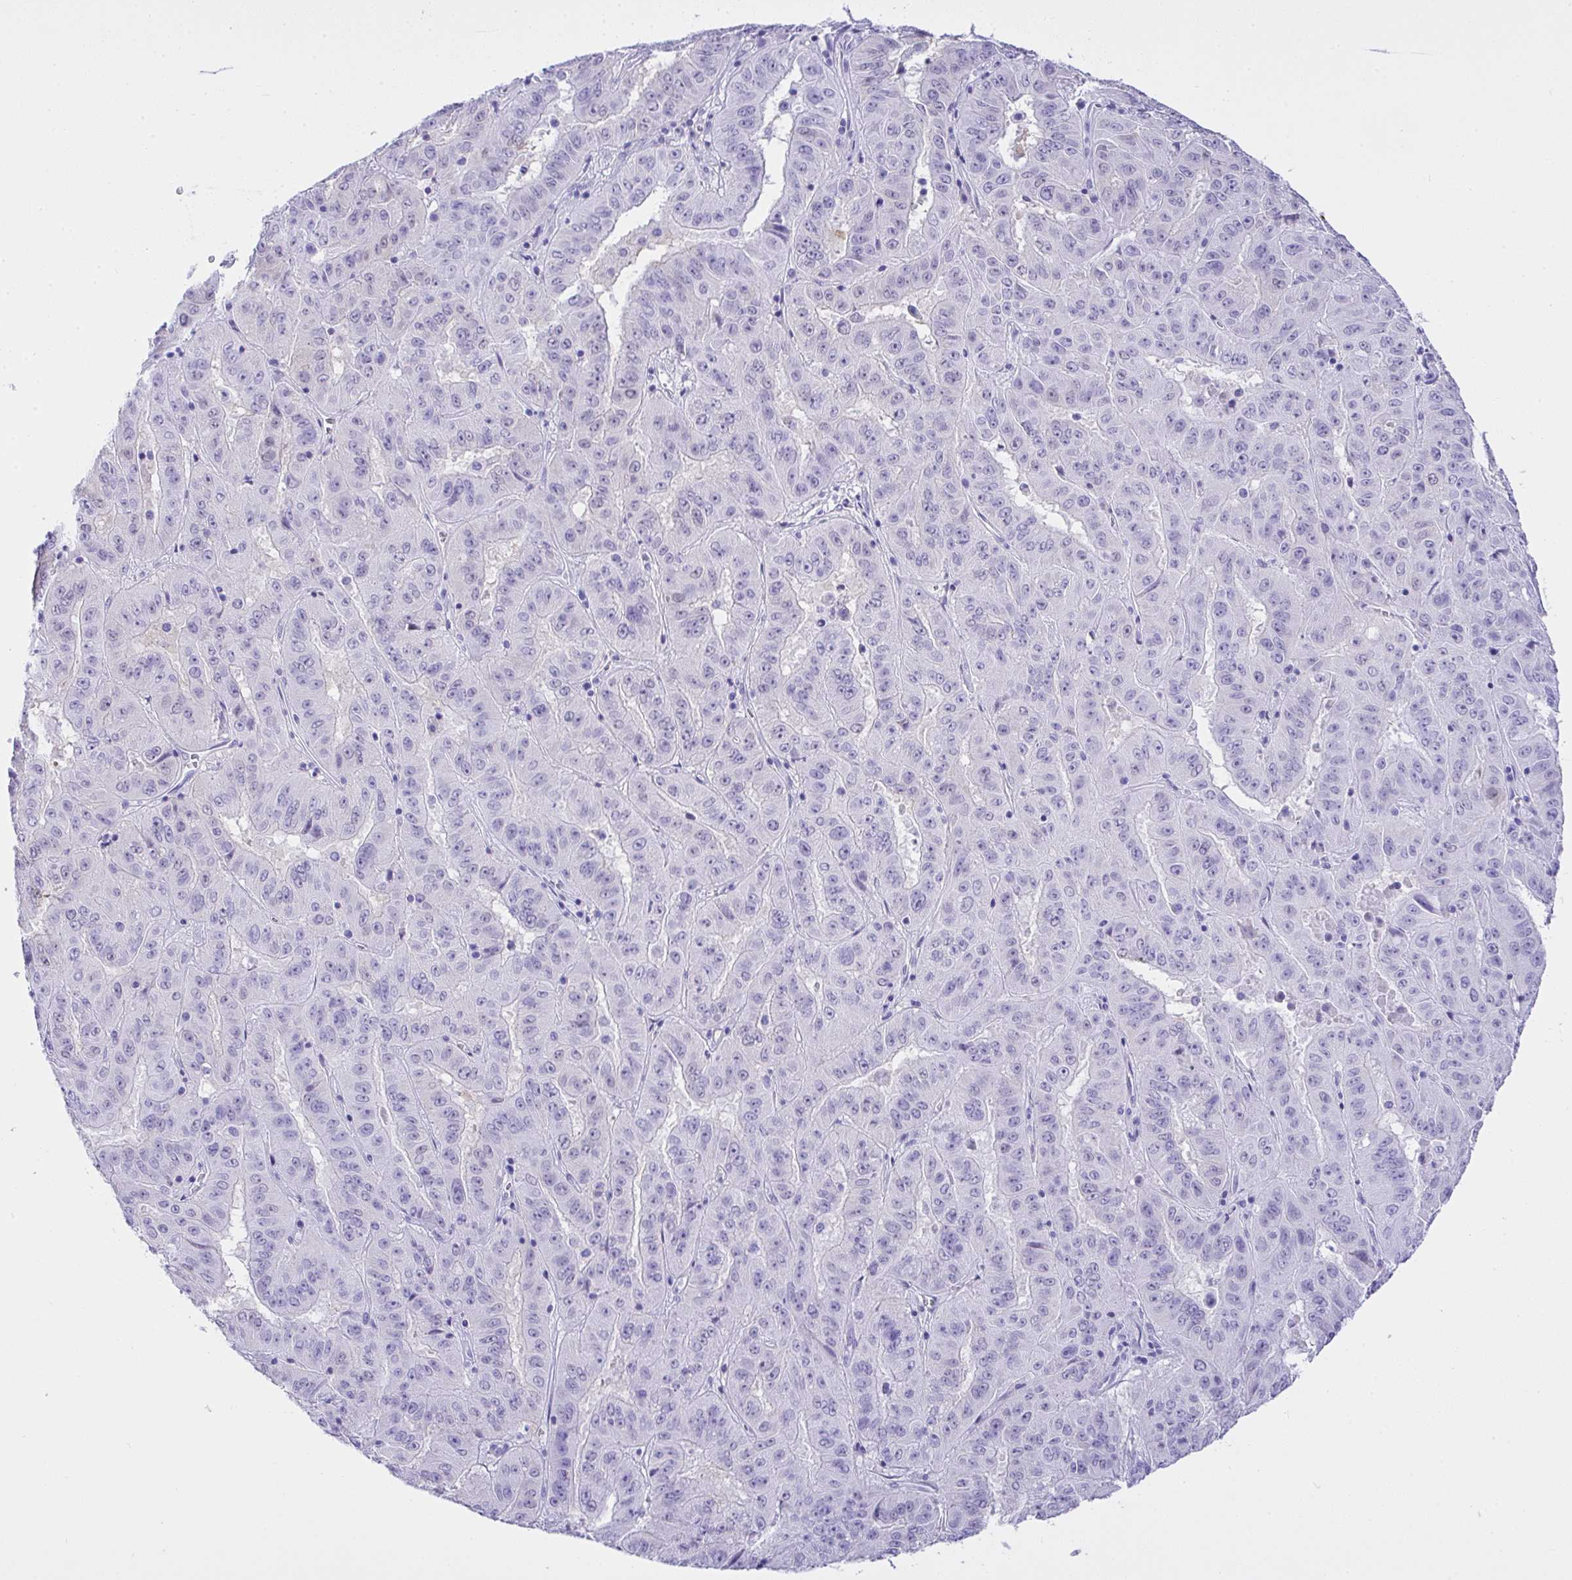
{"staining": {"intensity": "negative", "quantity": "none", "location": "none"}, "tissue": "pancreatic cancer", "cell_type": "Tumor cells", "image_type": "cancer", "snomed": [{"axis": "morphology", "description": "Adenocarcinoma, NOS"}, {"axis": "topography", "description": "Pancreas"}], "caption": "Protein analysis of pancreatic adenocarcinoma reveals no significant positivity in tumor cells. (Brightfield microscopy of DAB (3,3'-diaminobenzidine) IHC at high magnification).", "gene": "AKR1D1", "patient": {"sex": "male", "age": 63}}